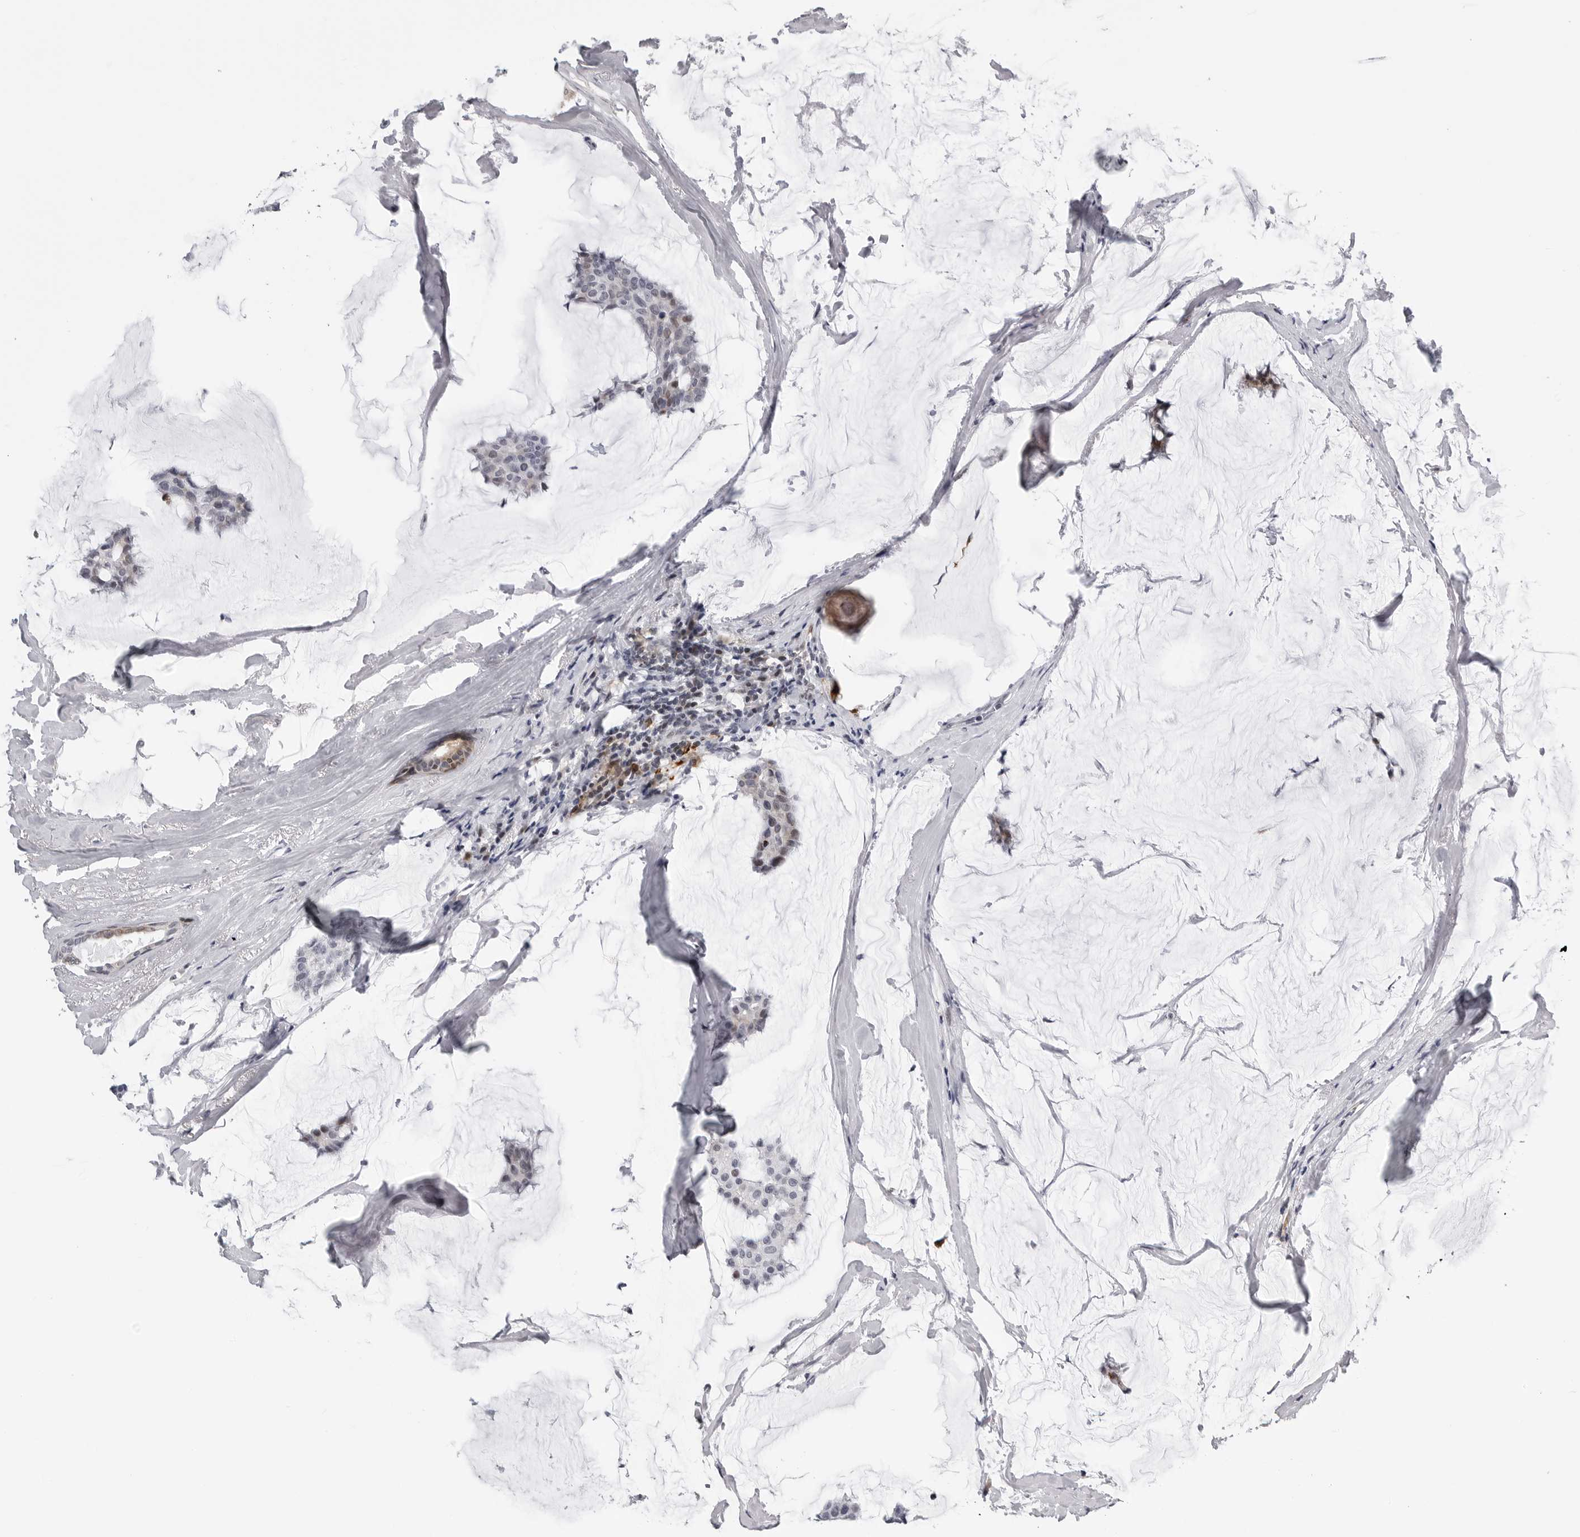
{"staining": {"intensity": "moderate", "quantity": "25%-75%", "location": "cytoplasmic/membranous"}, "tissue": "breast cancer", "cell_type": "Tumor cells", "image_type": "cancer", "snomed": [{"axis": "morphology", "description": "Duct carcinoma"}, {"axis": "topography", "description": "Breast"}], "caption": "Breast cancer (invasive ductal carcinoma) was stained to show a protein in brown. There is medium levels of moderate cytoplasmic/membranous positivity in about 25%-75% of tumor cells.", "gene": "CDK20", "patient": {"sex": "female", "age": 93}}